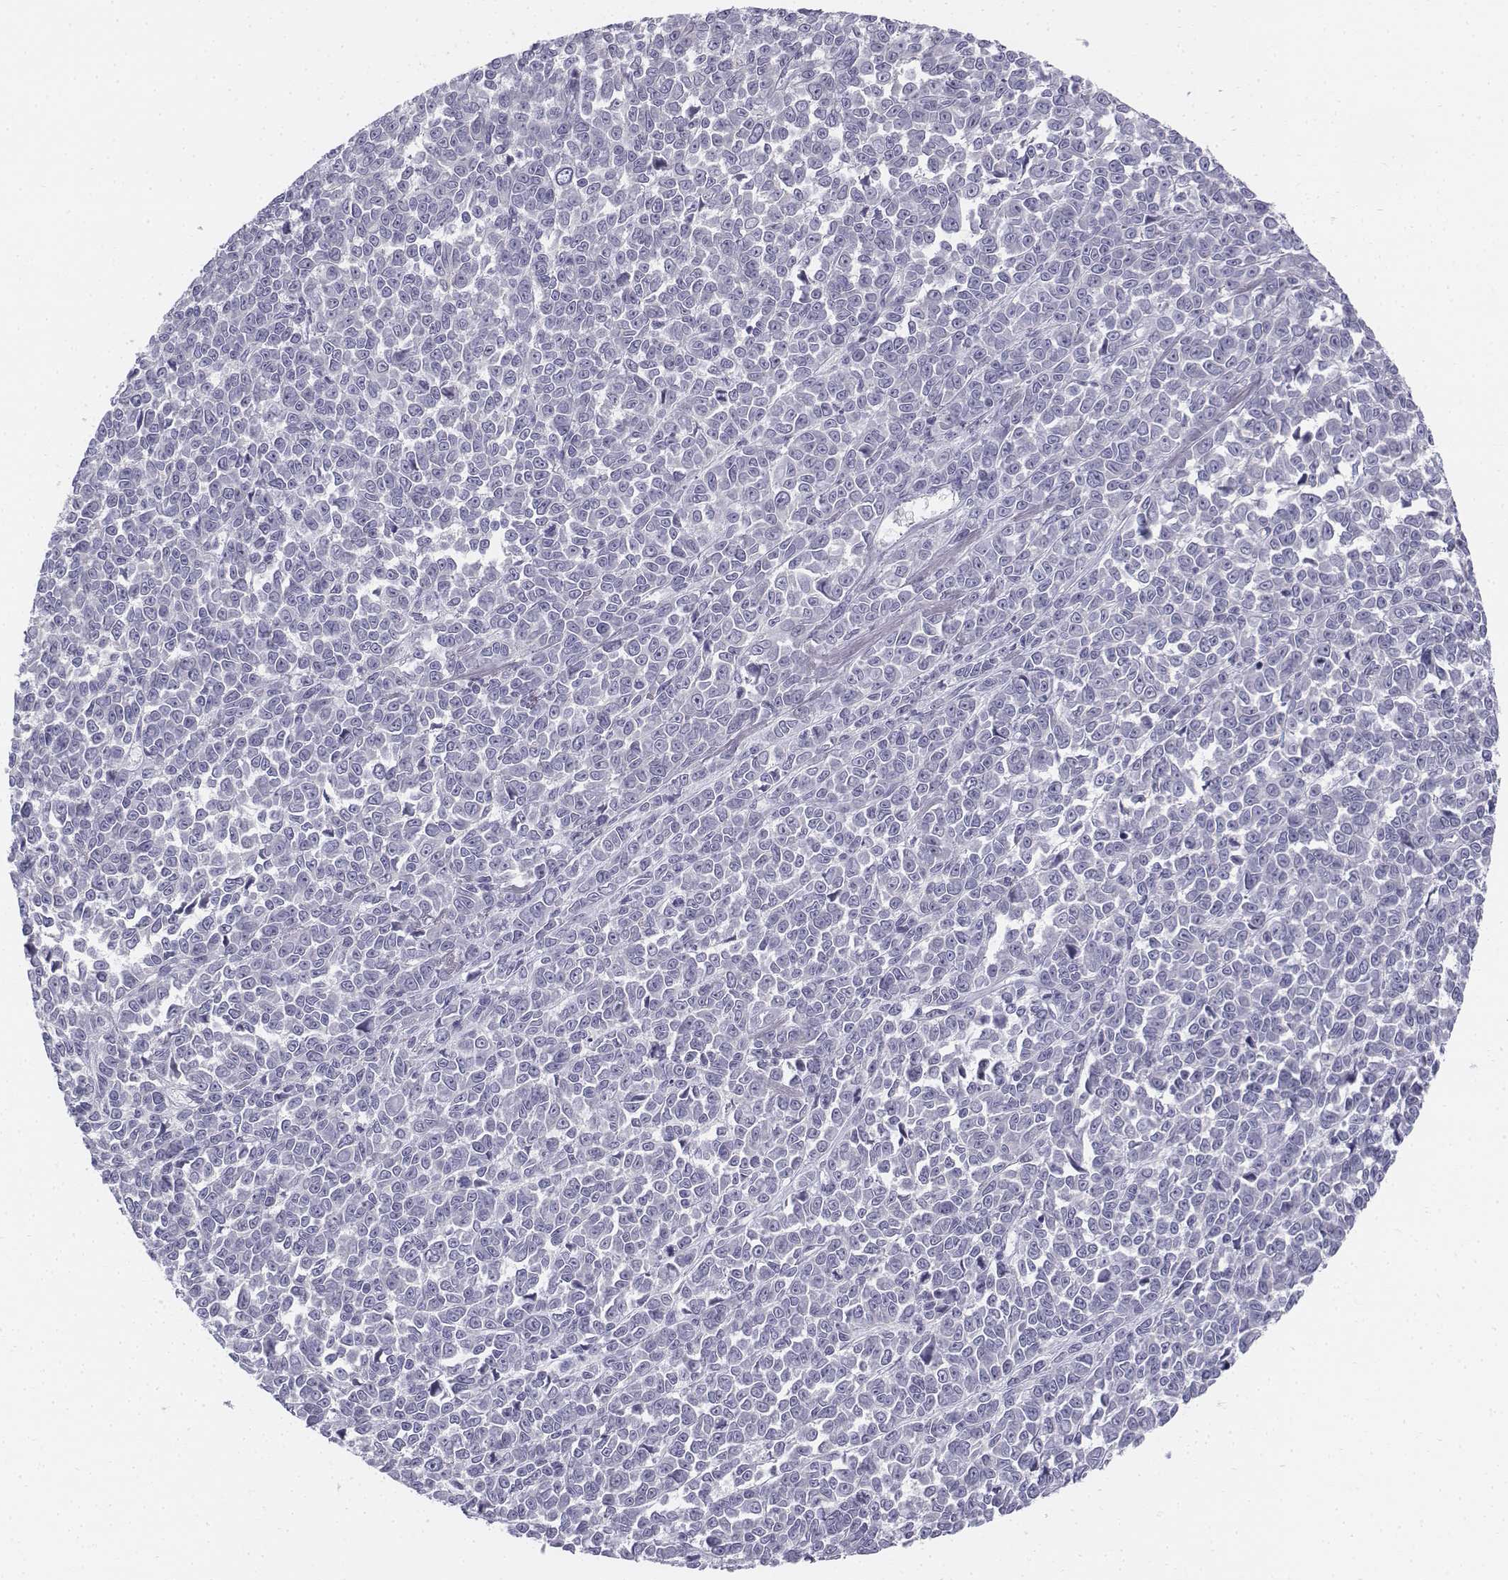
{"staining": {"intensity": "negative", "quantity": "none", "location": "none"}, "tissue": "melanoma", "cell_type": "Tumor cells", "image_type": "cancer", "snomed": [{"axis": "morphology", "description": "Malignant melanoma, NOS"}, {"axis": "topography", "description": "Skin"}], "caption": "Malignant melanoma was stained to show a protein in brown. There is no significant expression in tumor cells.", "gene": "TH", "patient": {"sex": "female", "age": 95}}